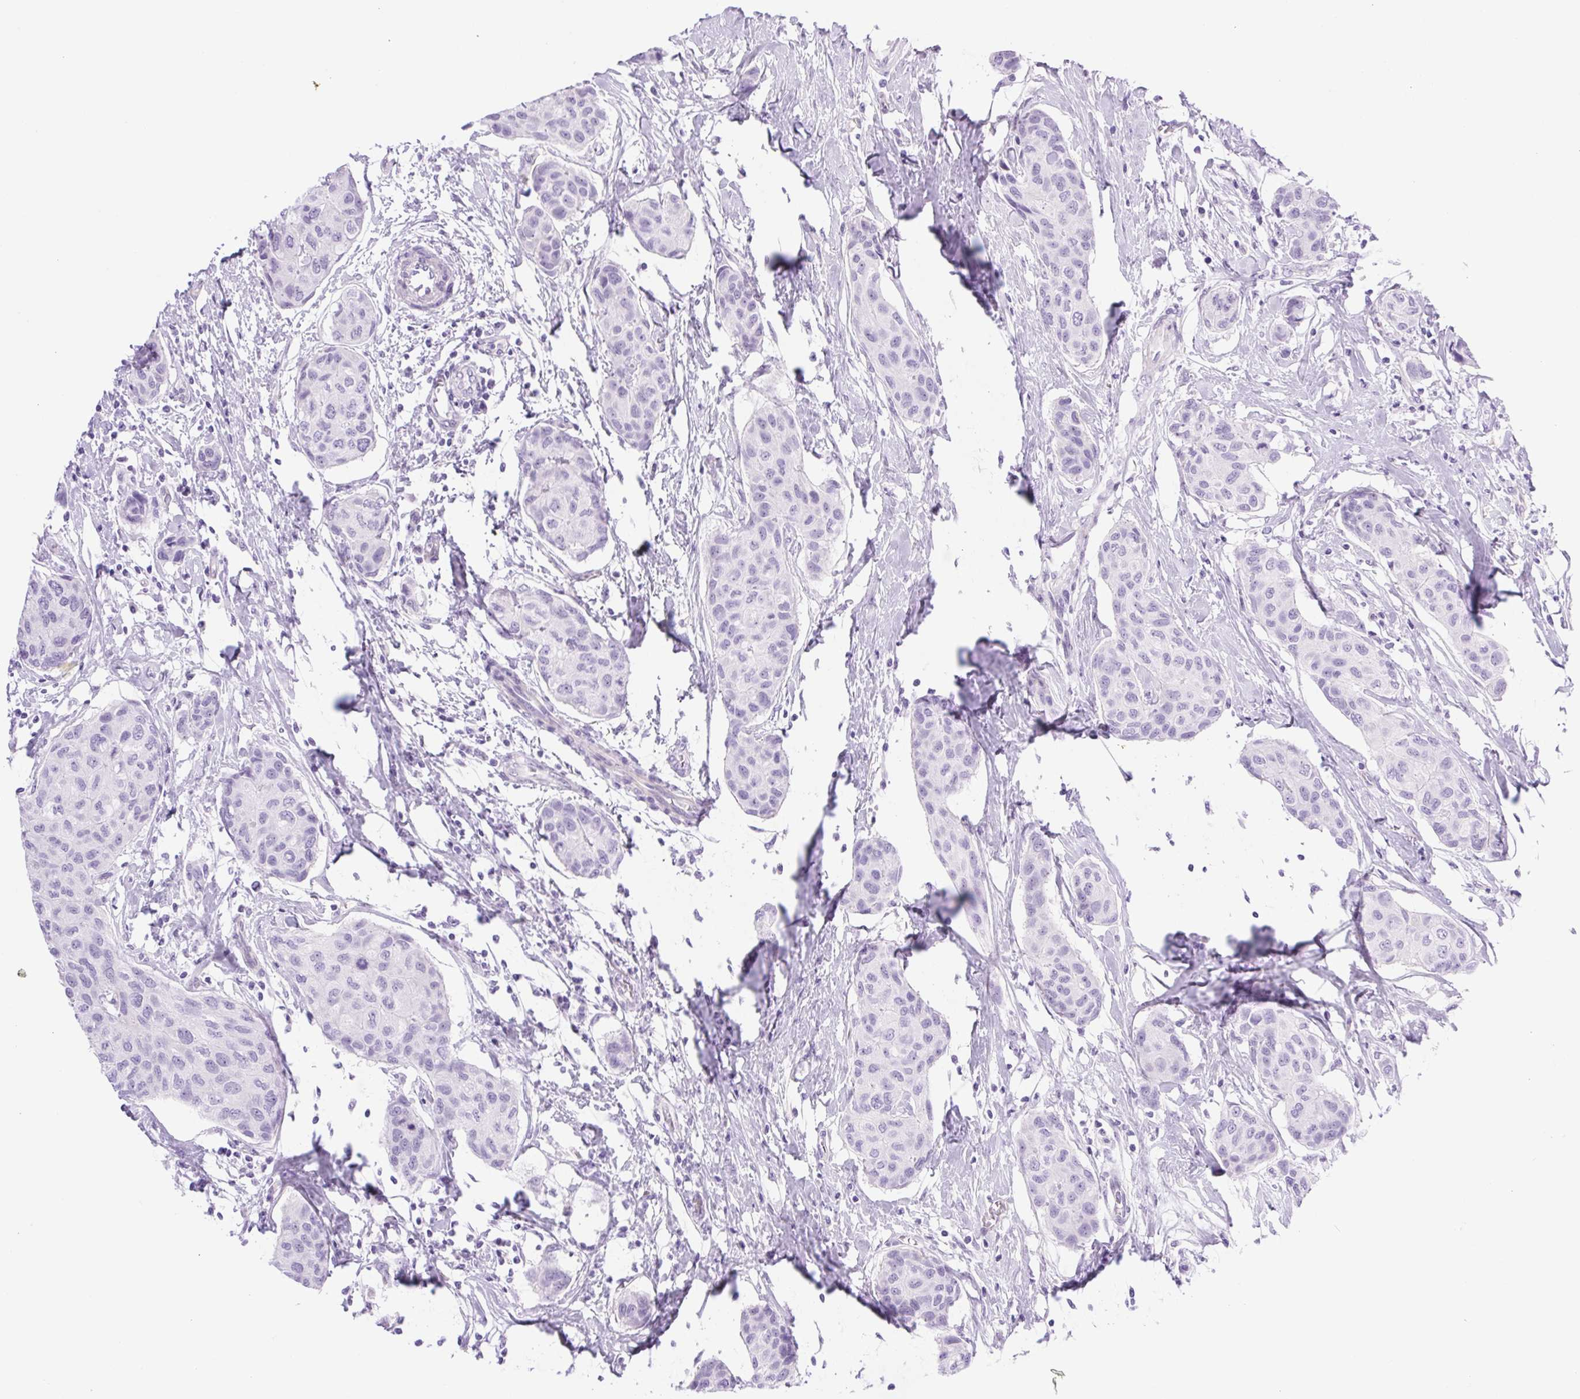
{"staining": {"intensity": "negative", "quantity": "none", "location": "none"}, "tissue": "breast cancer", "cell_type": "Tumor cells", "image_type": "cancer", "snomed": [{"axis": "morphology", "description": "Duct carcinoma"}, {"axis": "topography", "description": "Breast"}], "caption": "This is an immunohistochemistry micrograph of human breast cancer. There is no positivity in tumor cells.", "gene": "SPACA5B", "patient": {"sex": "female", "age": 80}}